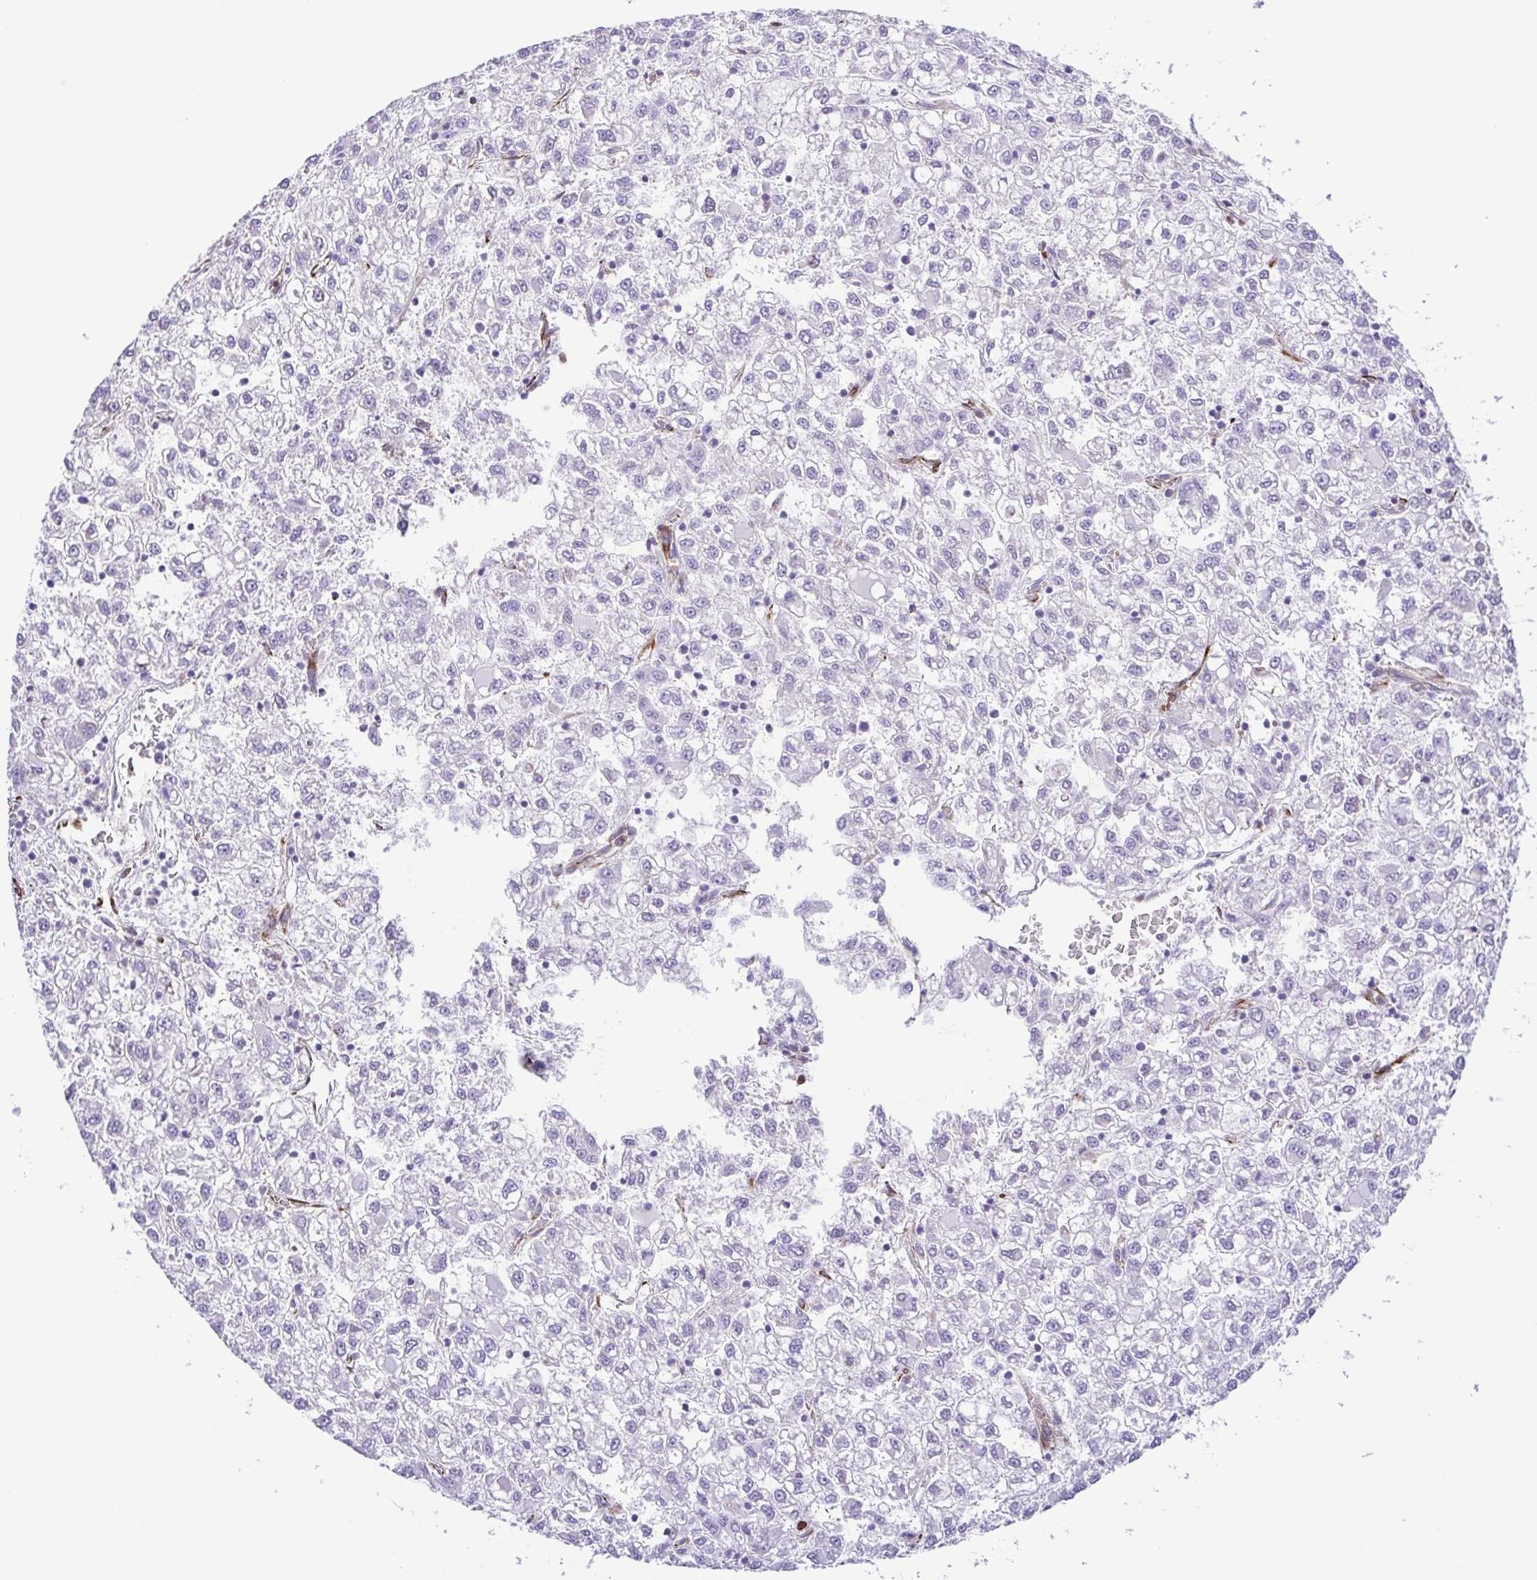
{"staining": {"intensity": "negative", "quantity": "none", "location": "none"}, "tissue": "liver cancer", "cell_type": "Tumor cells", "image_type": "cancer", "snomed": [{"axis": "morphology", "description": "Carcinoma, Hepatocellular, NOS"}, {"axis": "topography", "description": "Liver"}], "caption": "An image of liver cancer (hepatocellular carcinoma) stained for a protein shows no brown staining in tumor cells.", "gene": "FLT1", "patient": {"sex": "male", "age": 40}}